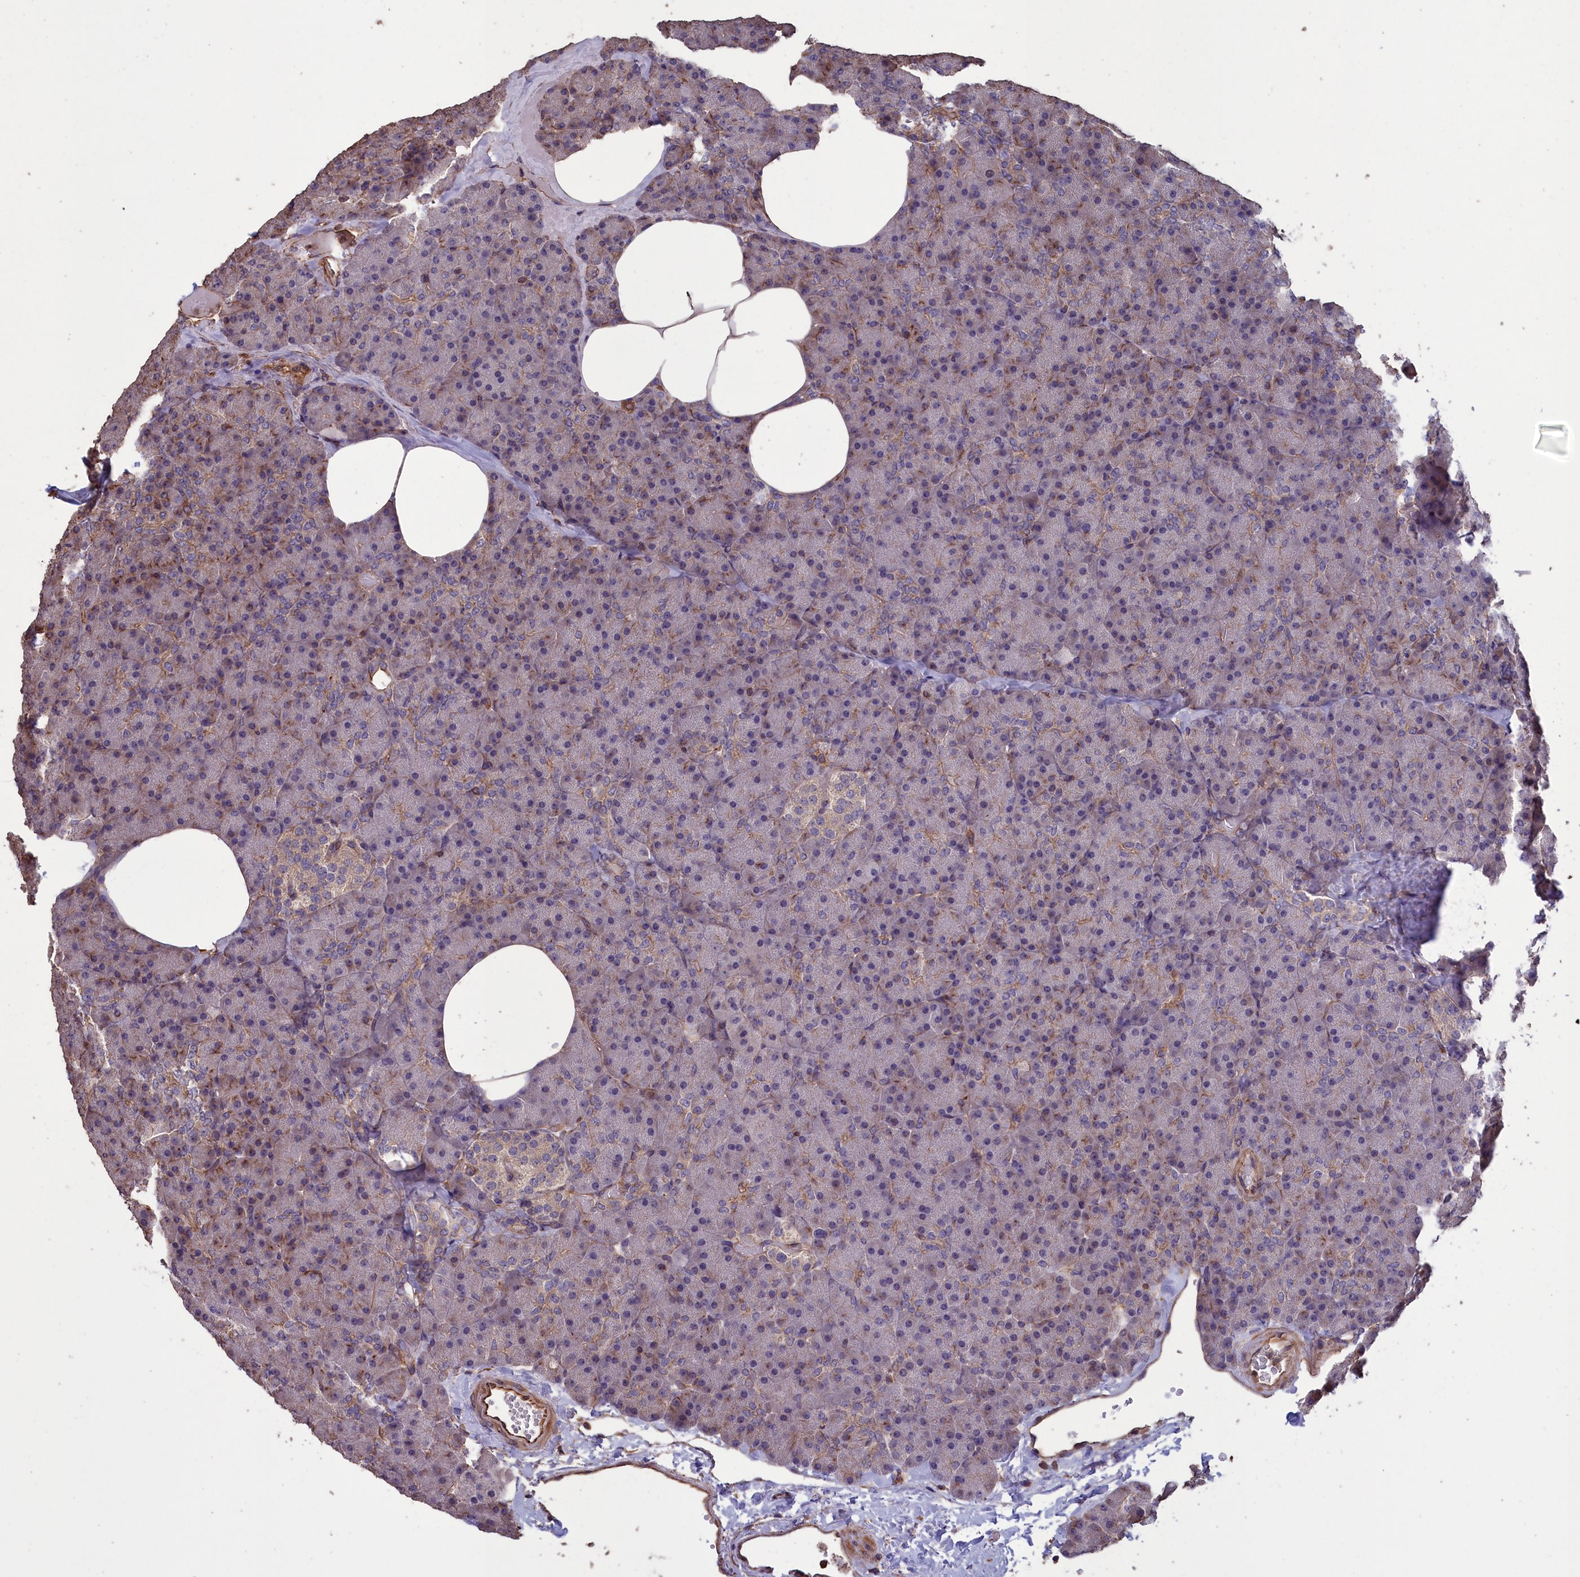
{"staining": {"intensity": "moderate", "quantity": "<25%", "location": "cytoplasmic/membranous"}, "tissue": "pancreas", "cell_type": "Exocrine glandular cells", "image_type": "normal", "snomed": [{"axis": "morphology", "description": "Normal tissue, NOS"}, {"axis": "morphology", "description": "Carcinoid, malignant, NOS"}, {"axis": "topography", "description": "Pancreas"}], "caption": "About <25% of exocrine glandular cells in unremarkable pancreas demonstrate moderate cytoplasmic/membranous protein expression as visualized by brown immunohistochemical staining.", "gene": "DAPK3", "patient": {"sex": "female", "age": 35}}